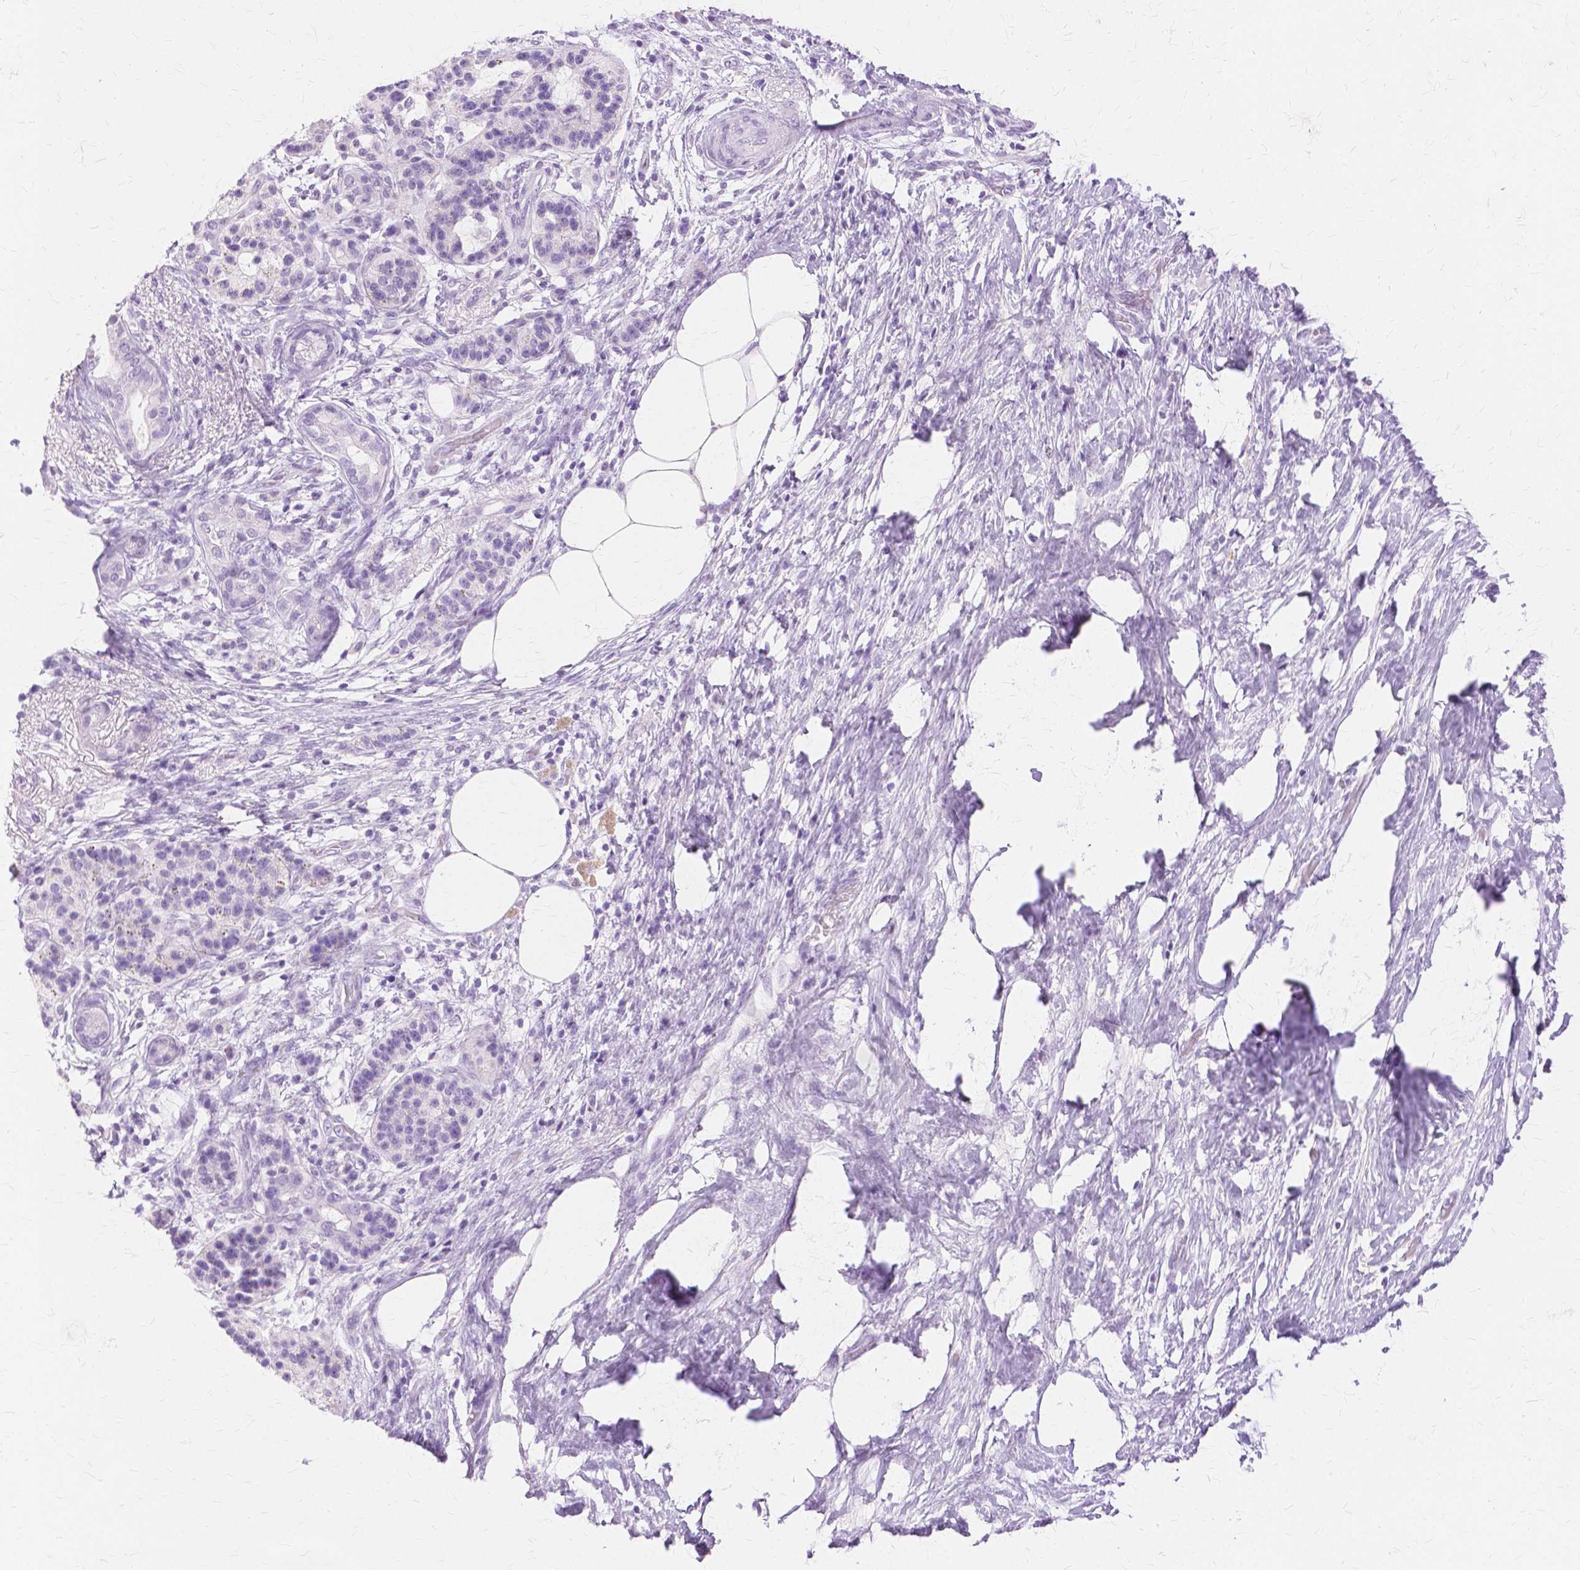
{"staining": {"intensity": "negative", "quantity": "none", "location": "none"}, "tissue": "pancreatic cancer", "cell_type": "Tumor cells", "image_type": "cancer", "snomed": [{"axis": "morphology", "description": "Adenocarcinoma, NOS"}, {"axis": "topography", "description": "Pancreas"}], "caption": "Protein analysis of pancreatic cancer (adenocarcinoma) shows no significant staining in tumor cells.", "gene": "TGM1", "patient": {"sex": "female", "age": 72}}